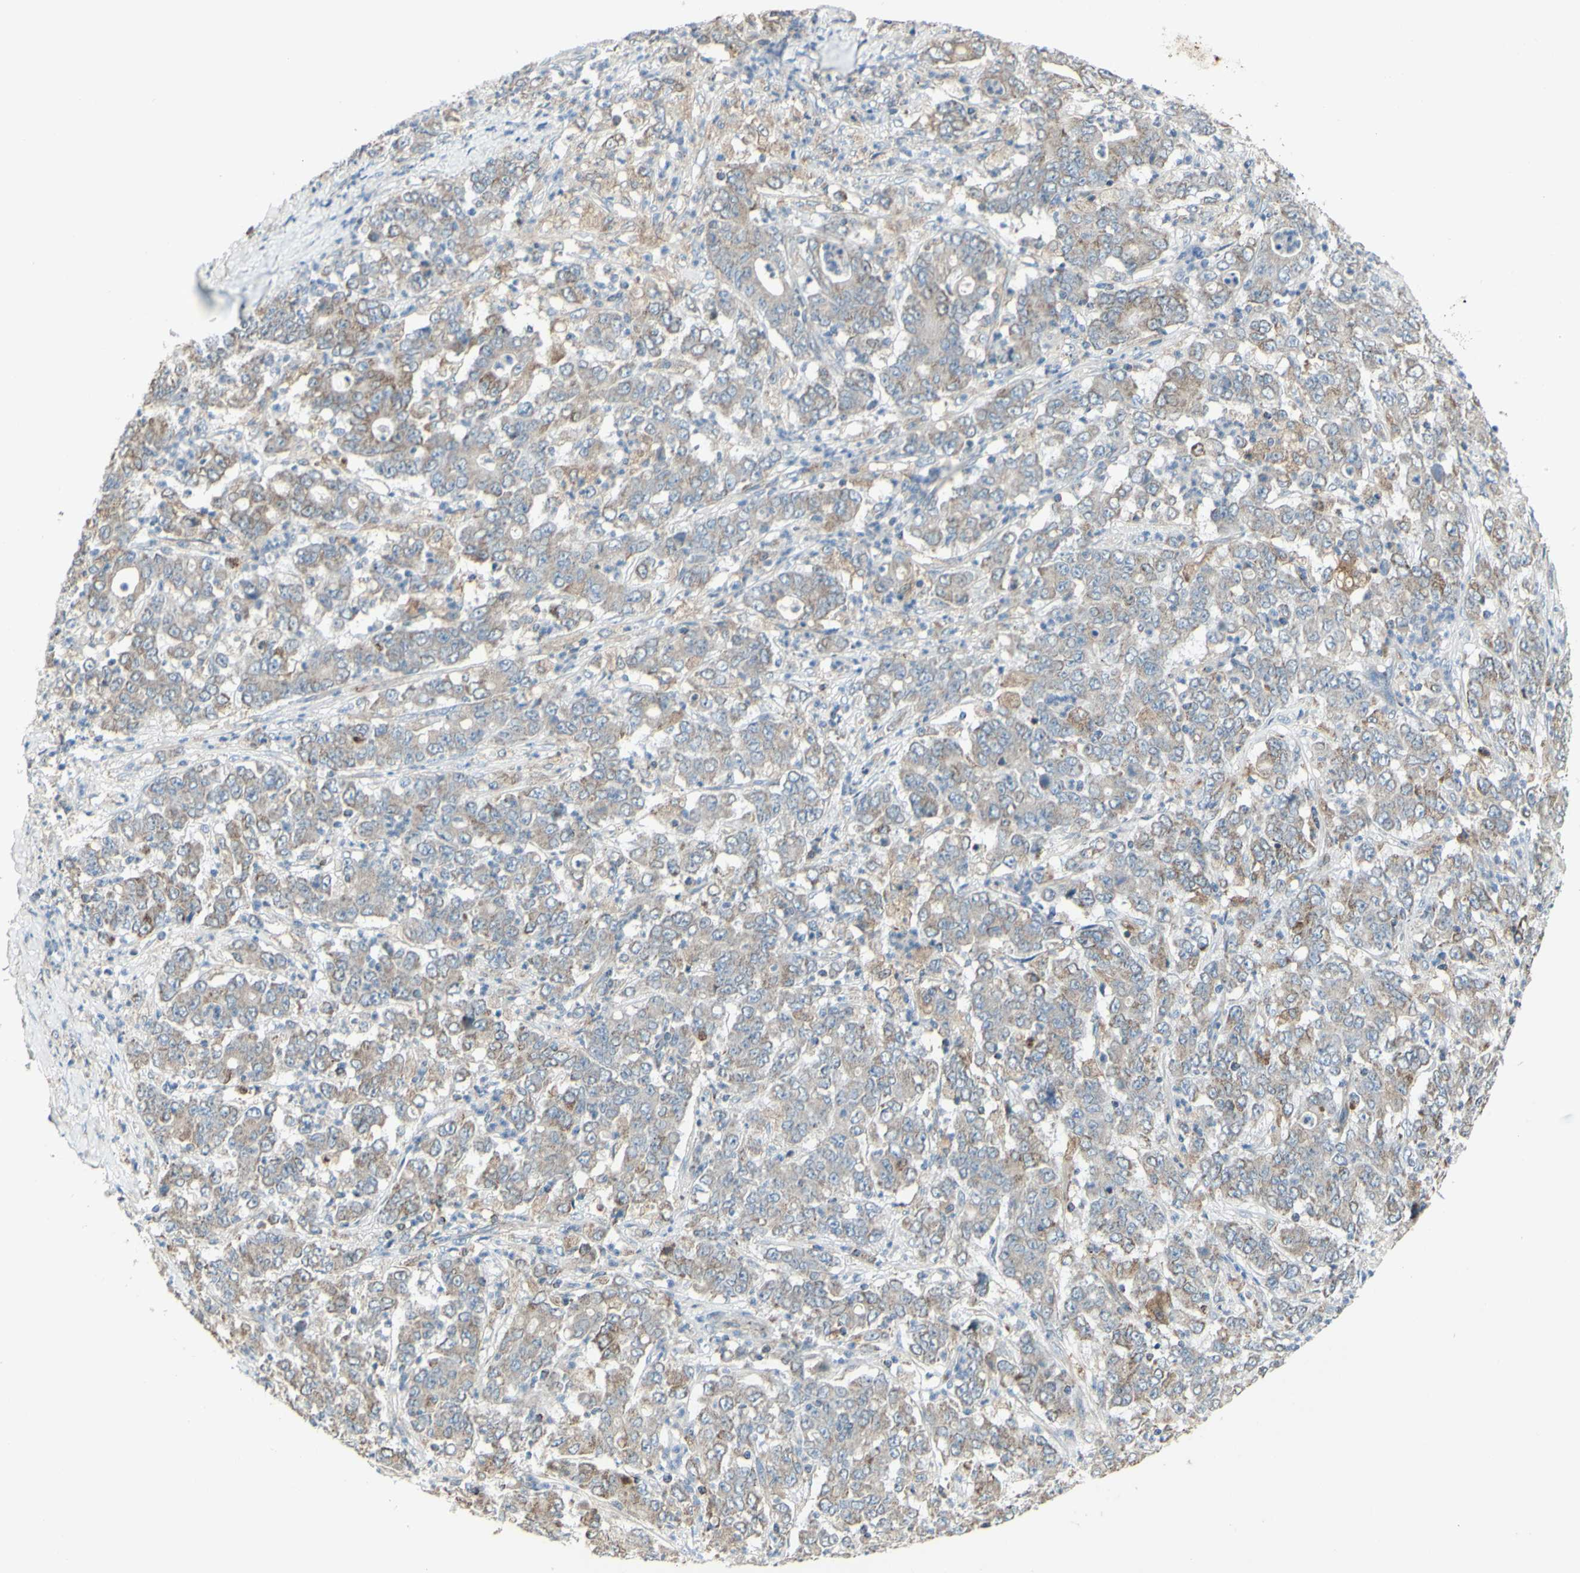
{"staining": {"intensity": "weak", "quantity": "25%-75%", "location": "cytoplasmic/membranous"}, "tissue": "stomach cancer", "cell_type": "Tumor cells", "image_type": "cancer", "snomed": [{"axis": "morphology", "description": "Adenocarcinoma, NOS"}, {"axis": "topography", "description": "Stomach, lower"}], "caption": "IHC histopathology image of stomach adenocarcinoma stained for a protein (brown), which demonstrates low levels of weak cytoplasmic/membranous positivity in about 25%-75% of tumor cells.", "gene": "CNTNAP1", "patient": {"sex": "female", "age": 71}}